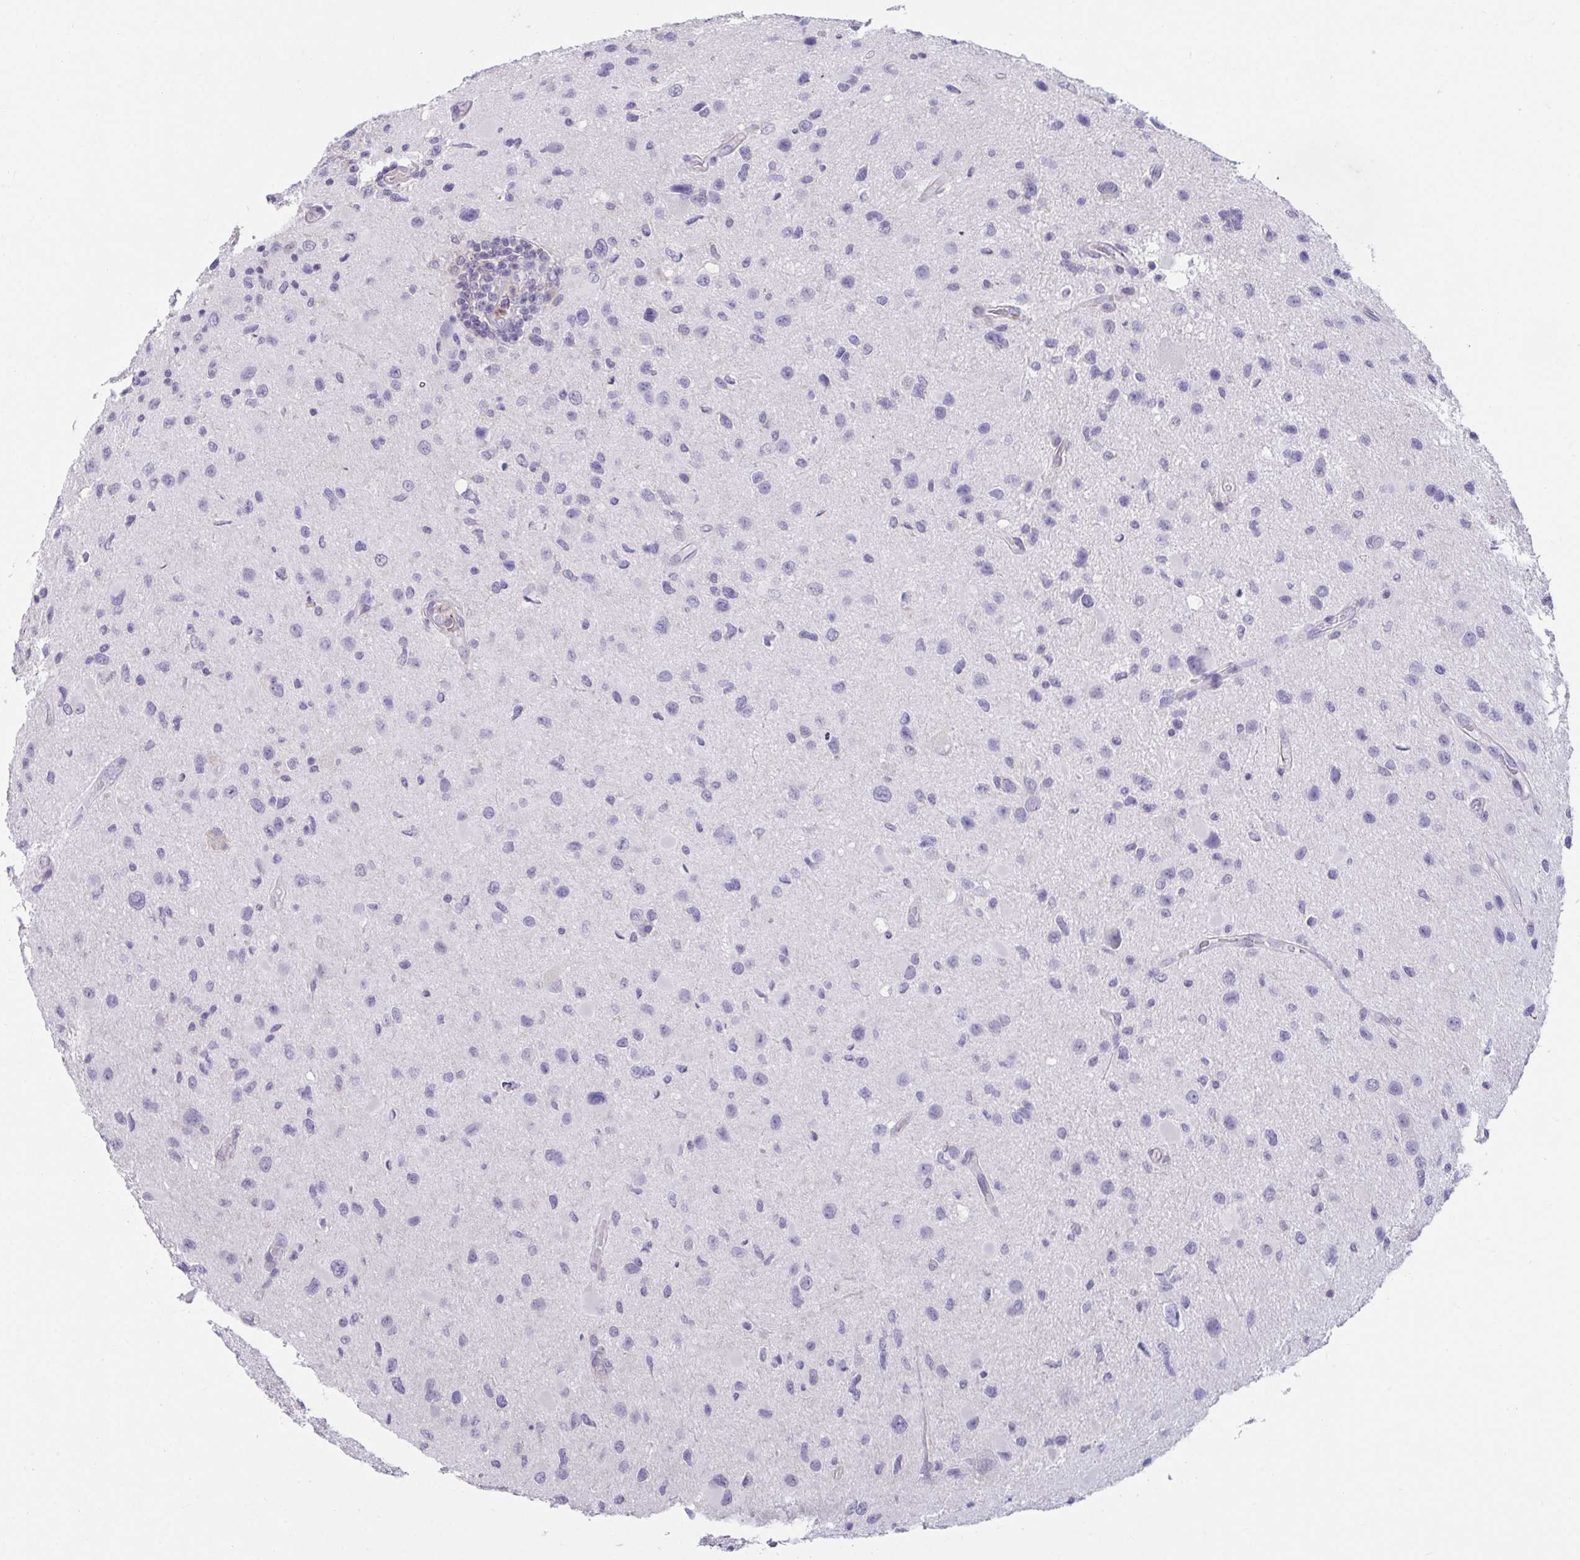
{"staining": {"intensity": "negative", "quantity": "none", "location": "none"}, "tissue": "glioma", "cell_type": "Tumor cells", "image_type": "cancer", "snomed": [{"axis": "morphology", "description": "Glioma, malignant, Low grade"}, {"axis": "topography", "description": "Brain"}], "caption": "Immunohistochemistry of malignant low-grade glioma displays no positivity in tumor cells.", "gene": "CXCR1", "patient": {"sex": "female", "age": 32}}